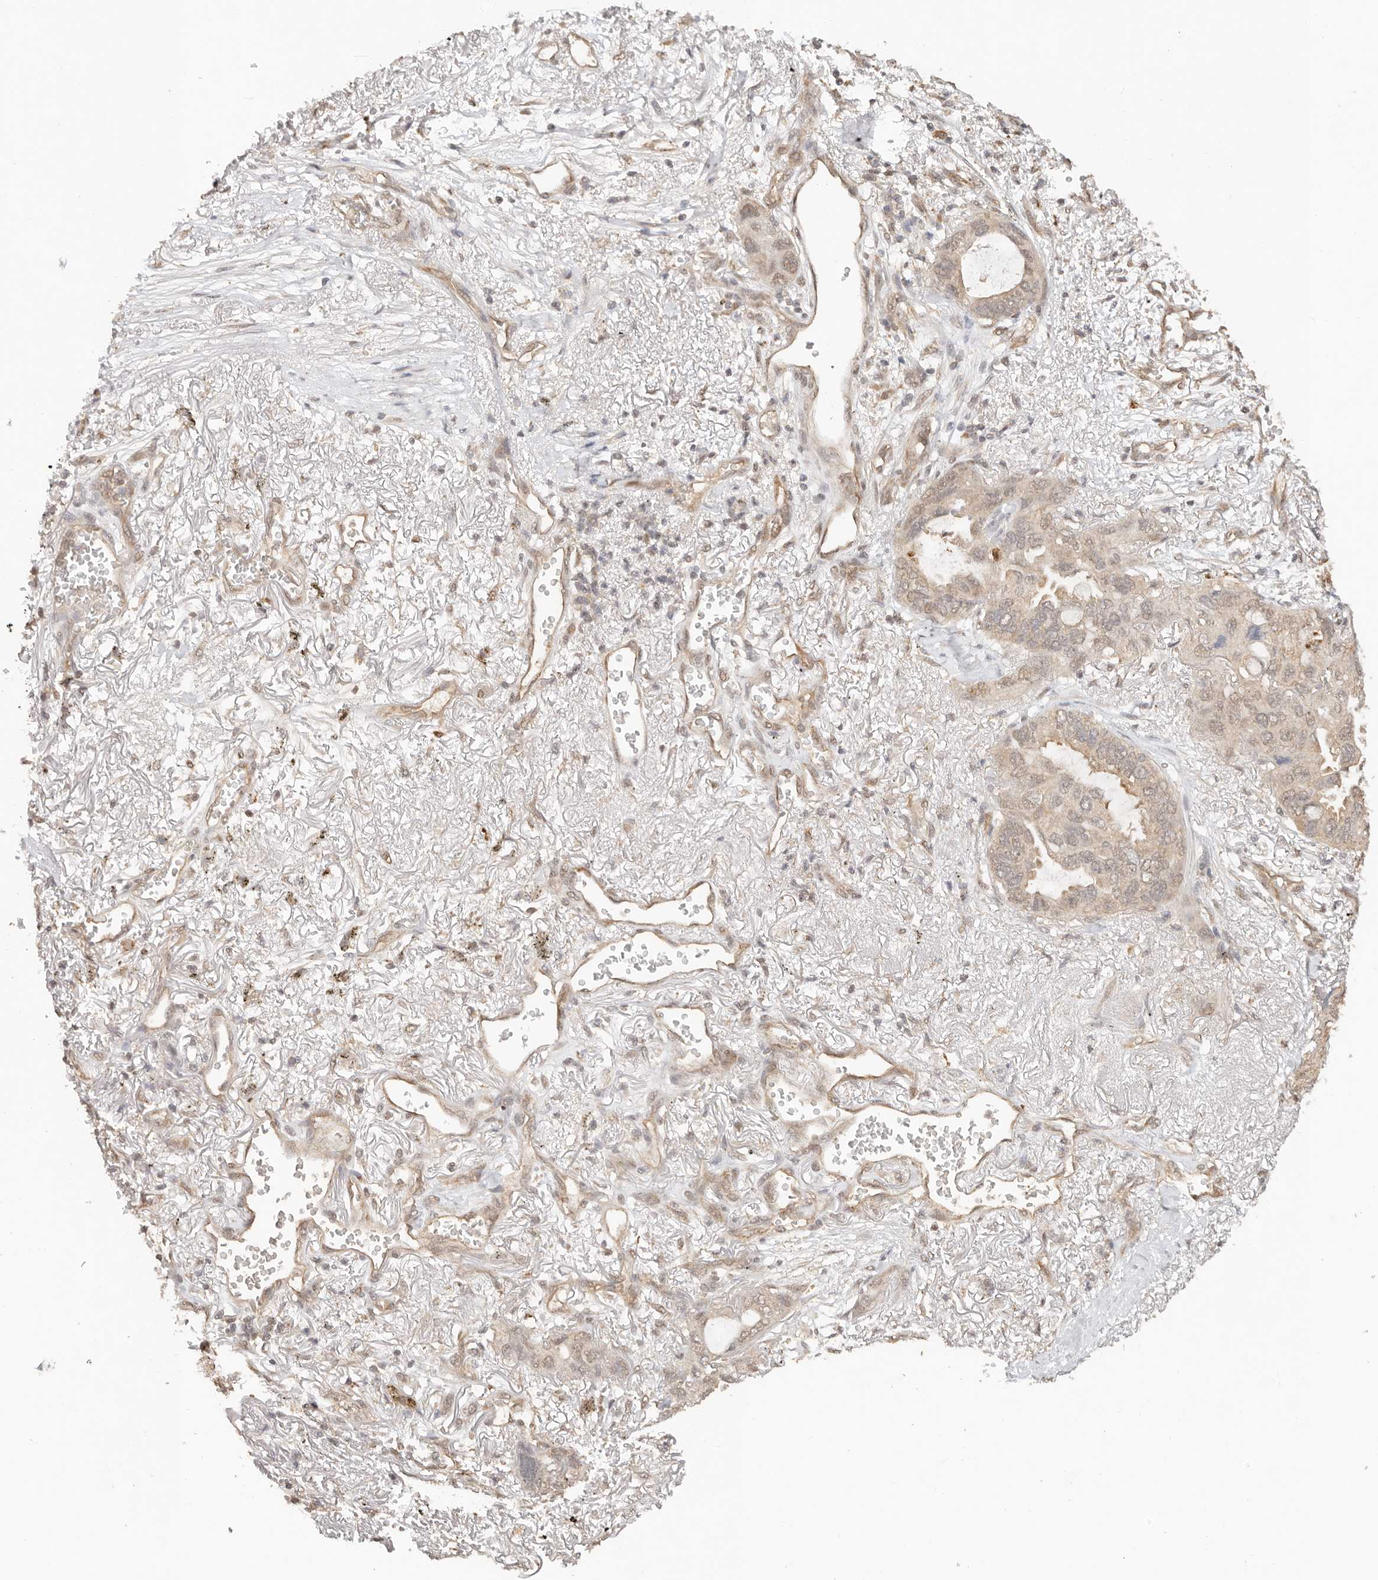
{"staining": {"intensity": "weak", "quantity": "25%-75%", "location": "nuclear"}, "tissue": "lung cancer", "cell_type": "Tumor cells", "image_type": "cancer", "snomed": [{"axis": "morphology", "description": "Squamous cell carcinoma, NOS"}, {"axis": "topography", "description": "Lung"}], "caption": "Squamous cell carcinoma (lung) tissue displays weak nuclear positivity in about 25%-75% of tumor cells, visualized by immunohistochemistry.", "gene": "PSMA5", "patient": {"sex": "female", "age": 73}}